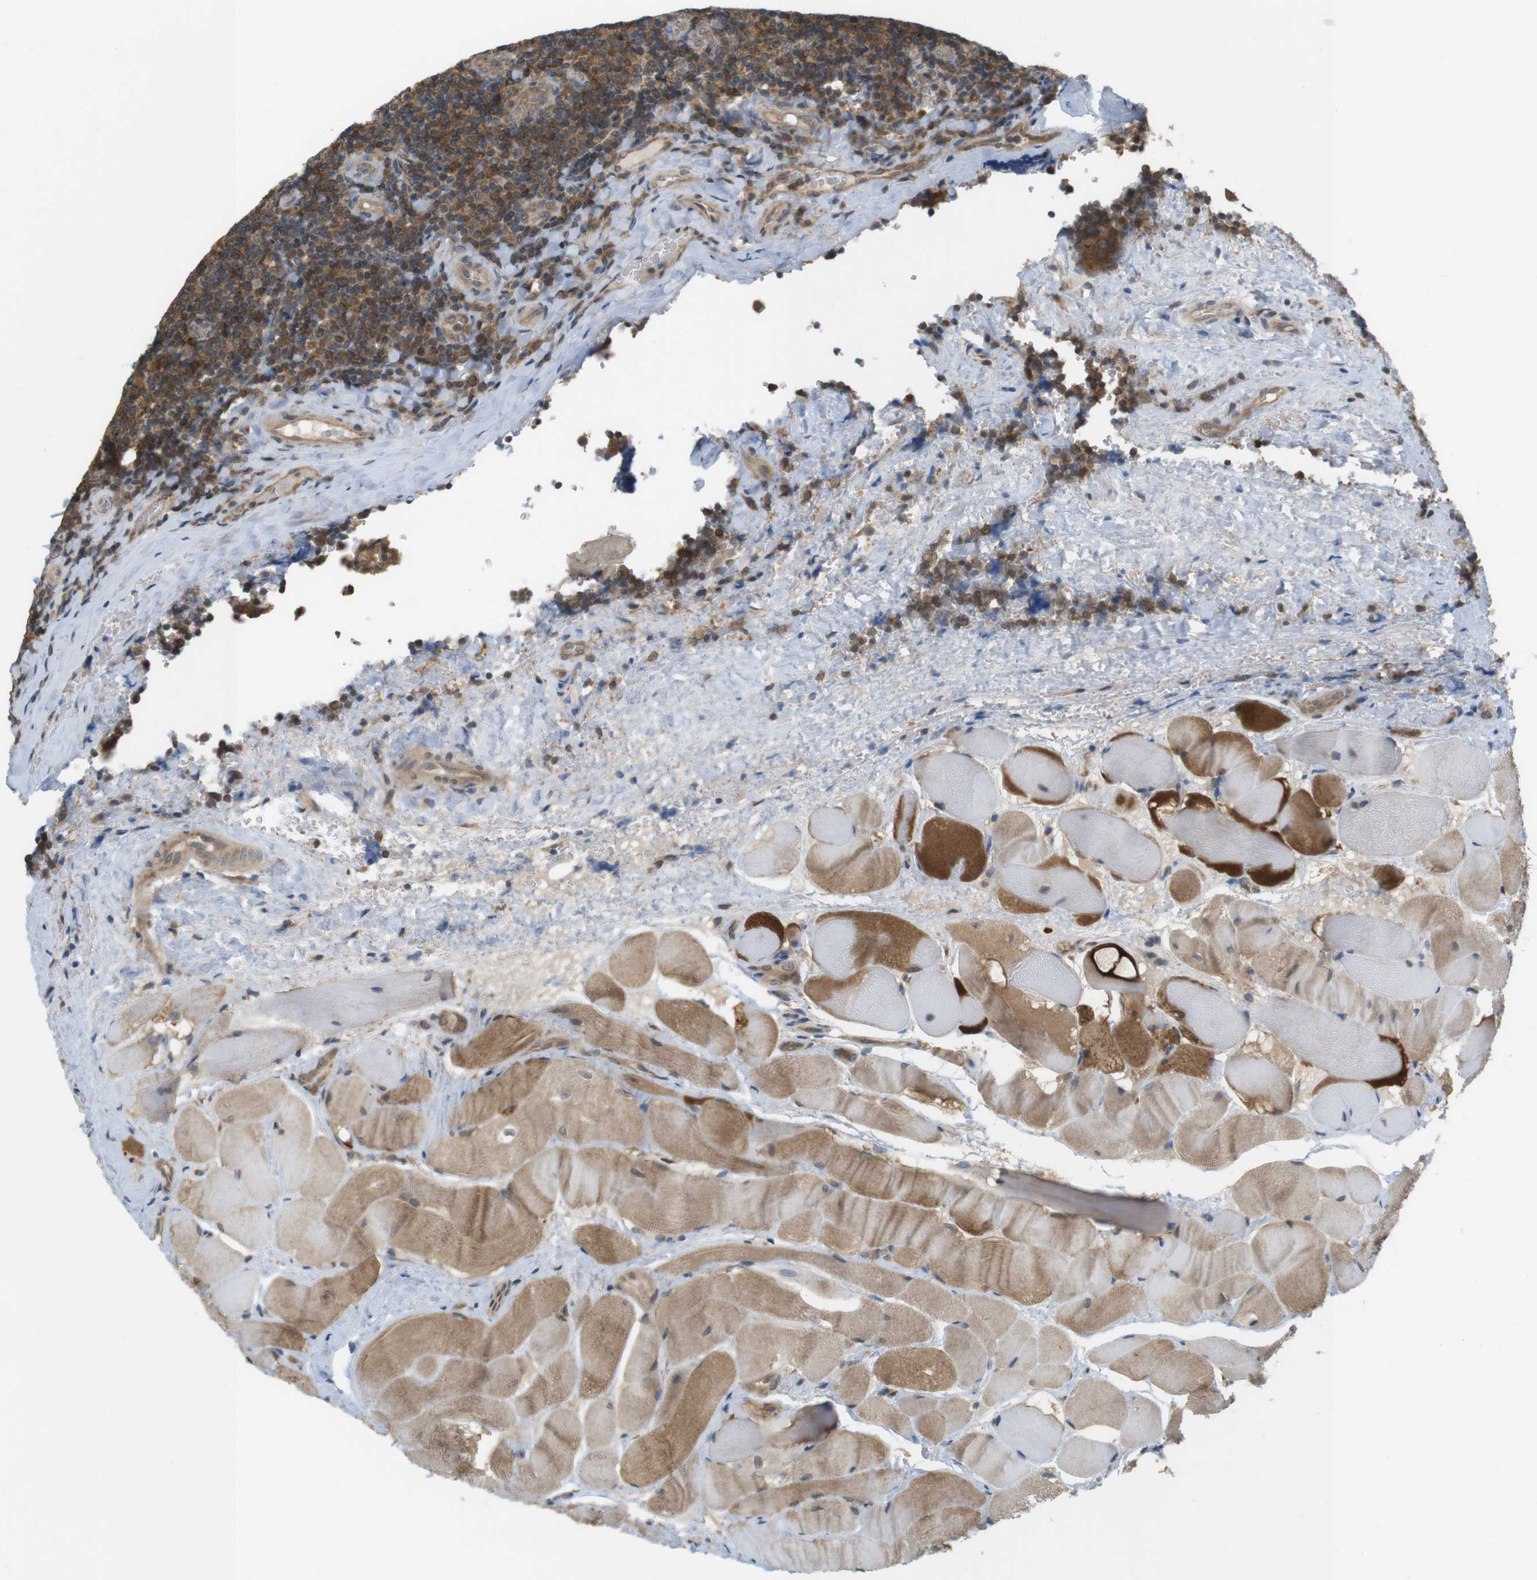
{"staining": {"intensity": "moderate", "quantity": ">75%", "location": "cytoplasmic/membranous"}, "tissue": "tonsil", "cell_type": "Germinal center cells", "image_type": "normal", "snomed": [{"axis": "morphology", "description": "Normal tissue, NOS"}, {"axis": "topography", "description": "Tonsil"}], "caption": "Benign tonsil exhibits moderate cytoplasmic/membranous positivity in approximately >75% of germinal center cells, visualized by immunohistochemistry.", "gene": "RNF130", "patient": {"sex": "male", "age": 17}}